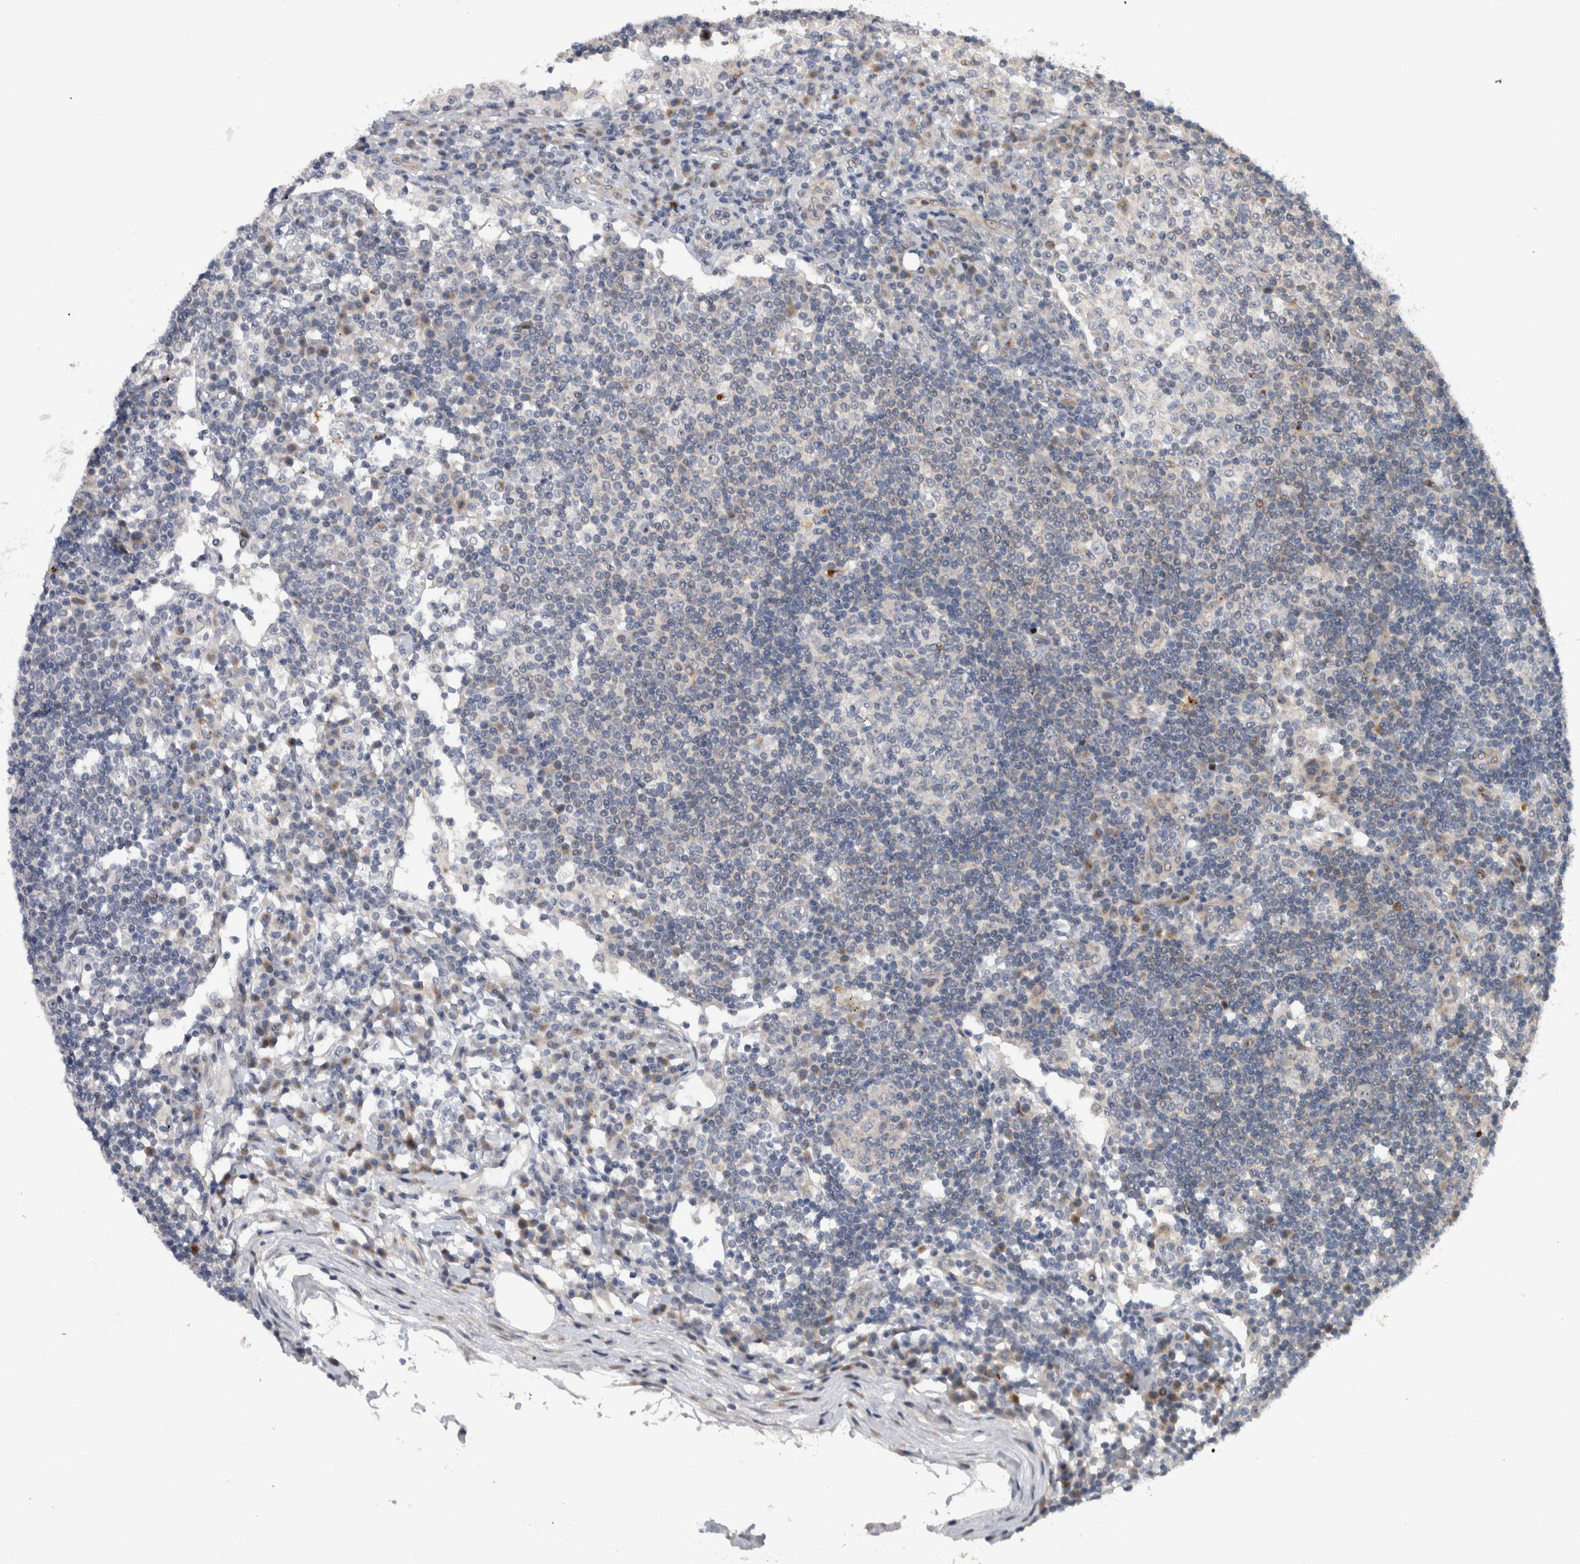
{"staining": {"intensity": "weak", "quantity": "<25%", "location": "cytoplasmic/membranous"}, "tissue": "lymph node", "cell_type": "Germinal center cells", "image_type": "normal", "snomed": [{"axis": "morphology", "description": "Normal tissue, NOS"}, {"axis": "topography", "description": "Lymph node"}], "caption": "IHC of normal human lymph node displays no staining in germinal center cells. (Stains: DAB IHC with hematoxylin counter stain, Microscopy: brightfield microscopy at high magnification).", "gene": "PRRG4", "patient": {"sex": "female", "age": 53}}